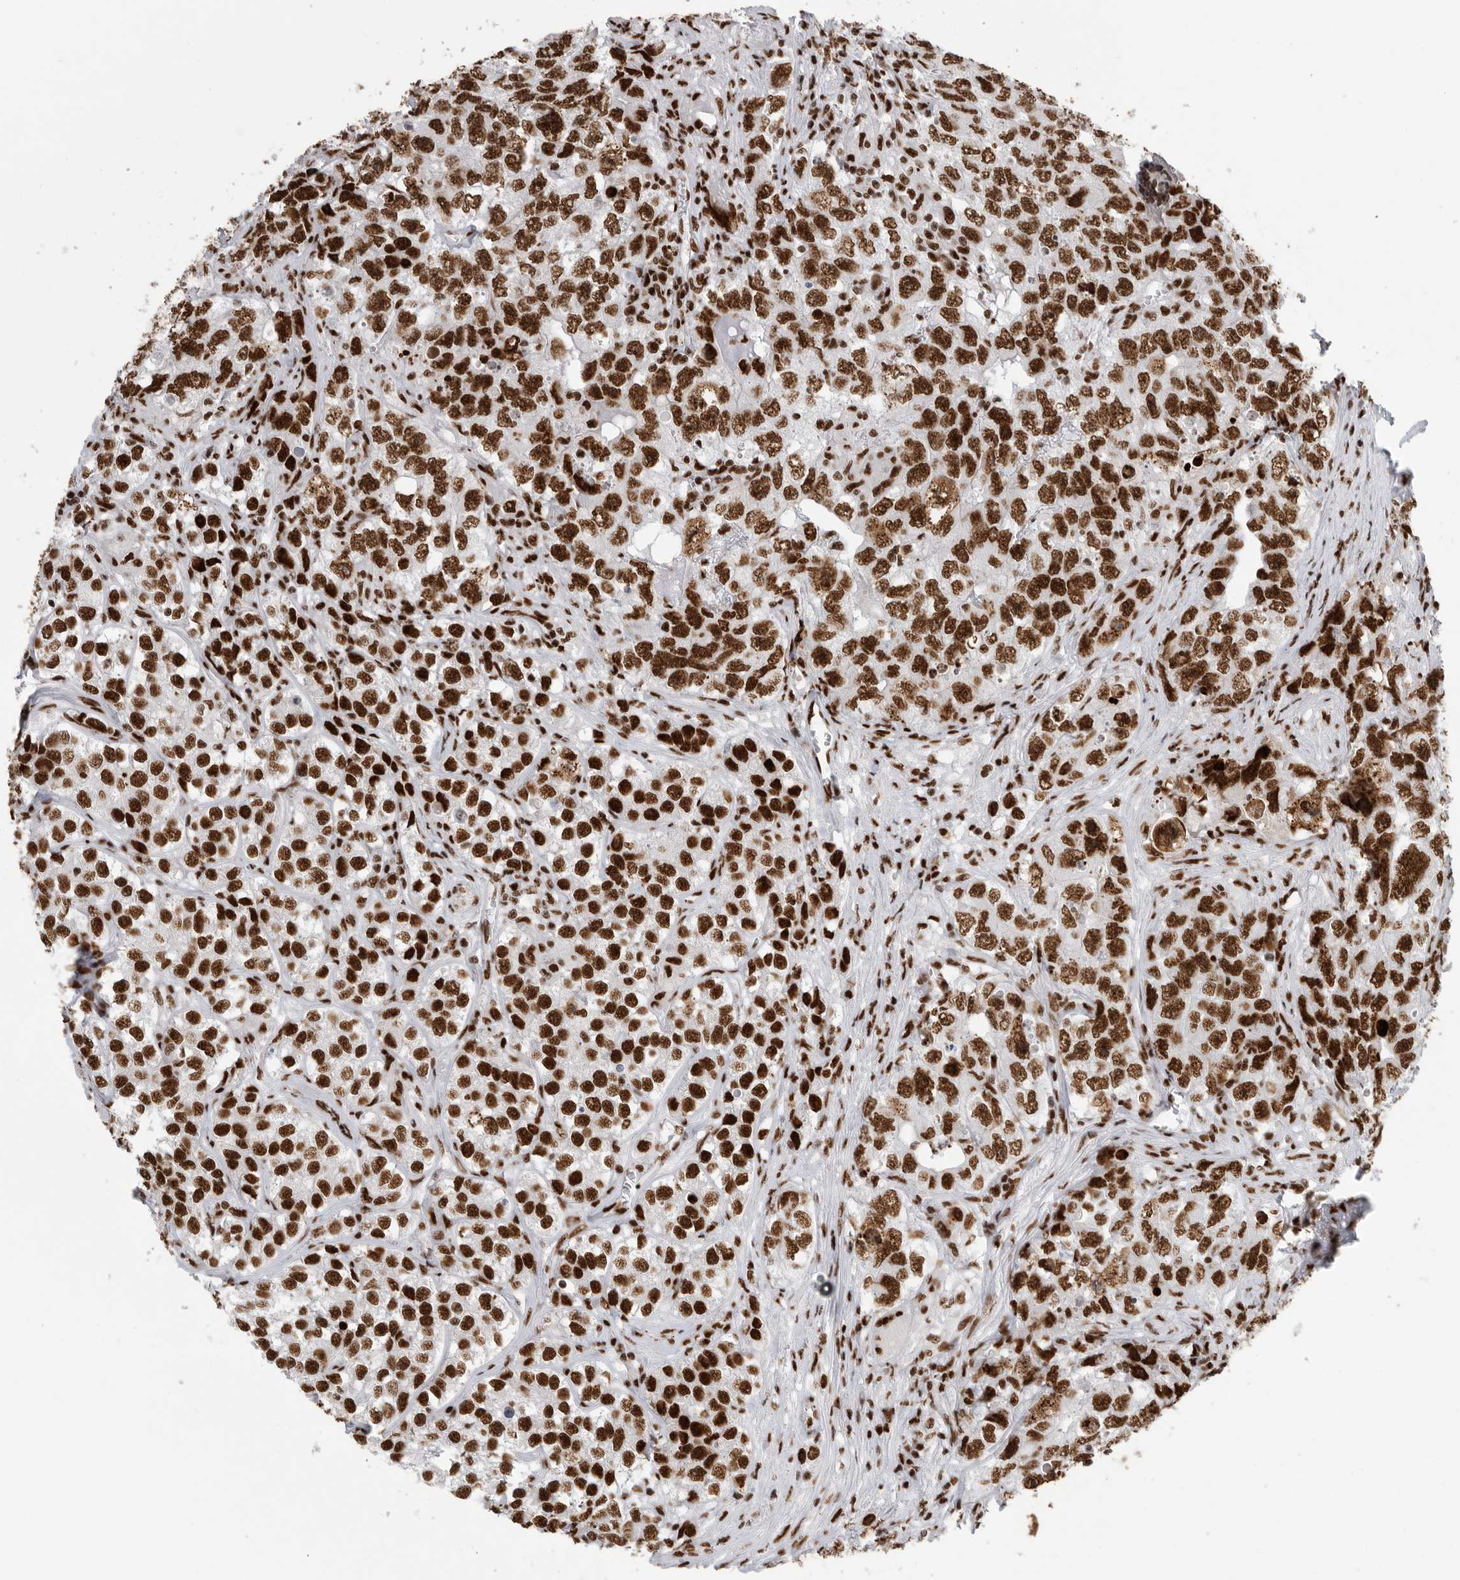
{"staining": {"intensity": "strong", "quantity": ">75%", "location": "nuclear"}, "tissue": "testis cancer", "cell_type": "Tumor cells", "image_type": "cancer", "snomed": [{"axis": "morphology", "description": "Seminoma, NOS"}, {"axis": "morphology", "description": "Carcinoma, Embryonal, NOS"}, {"axis": "topography", "description": "Testis"}], "caption": "A brown stain shows strong nuclear staining of a protein in human testis seminoma tumor cells.", "gene": "BCLAF1", "patient": {"sex": "male", "age": 43}}